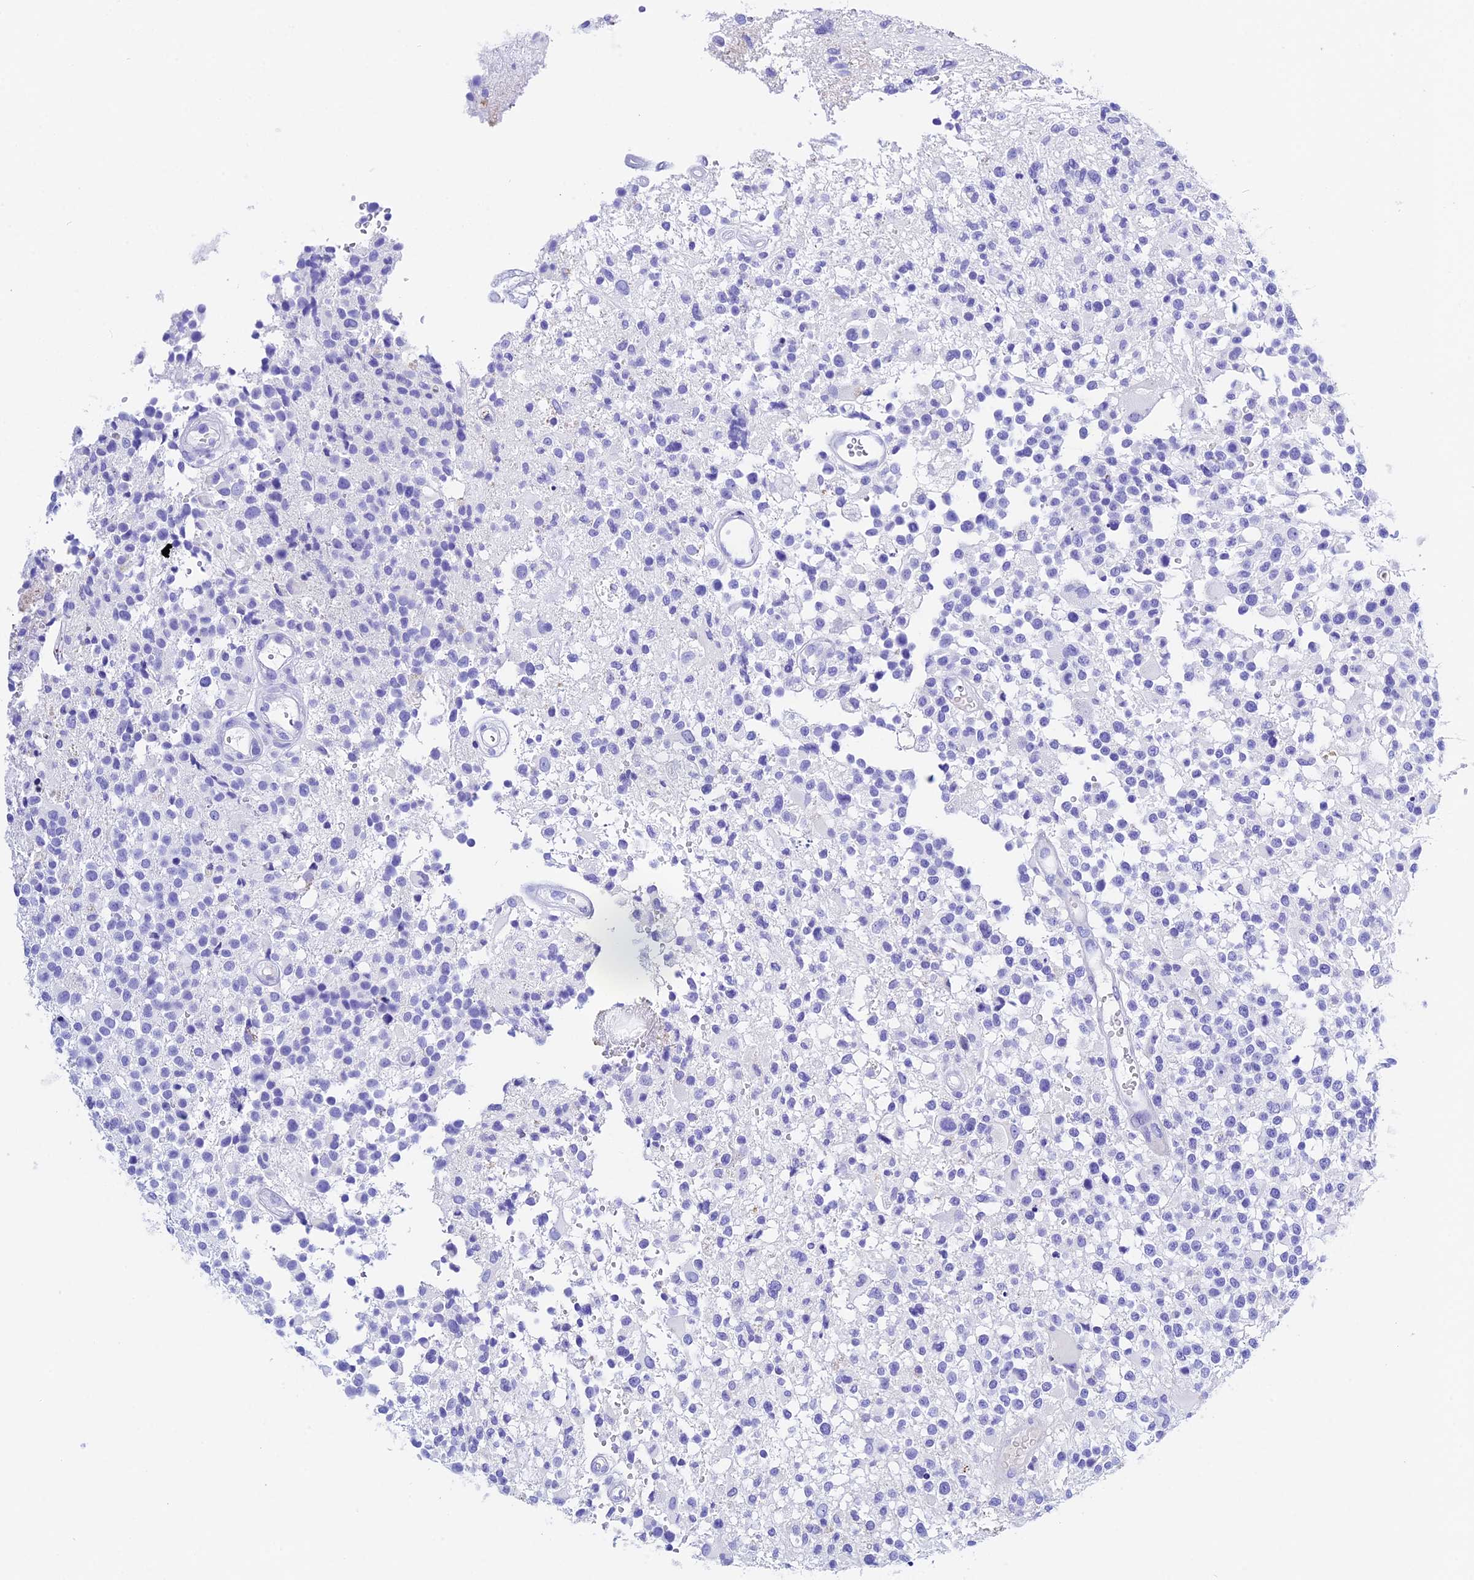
{"staining": {"intensity": "negative", "quantity": "none", "location": "none"}, "tissue": "glioma", "cell_type": "Tumor cells", "image_type": "cancer", "snomed": [{"axis": "morphology", "description": "Glioma, malignant, High grade"}, {"axis": "morphology", "description": "Glioblastoma, NOS"}, {"axis": "topography", "description": "Brain"}], "caption": "Glioblastoma was stained to show a protein in brown. There is no significant positivity in tumor cells. (Brightfield microscopy of DAB IHC at high magnification).", "gene": "PSG11", "patient": {"sex": "male", "age": 60}}